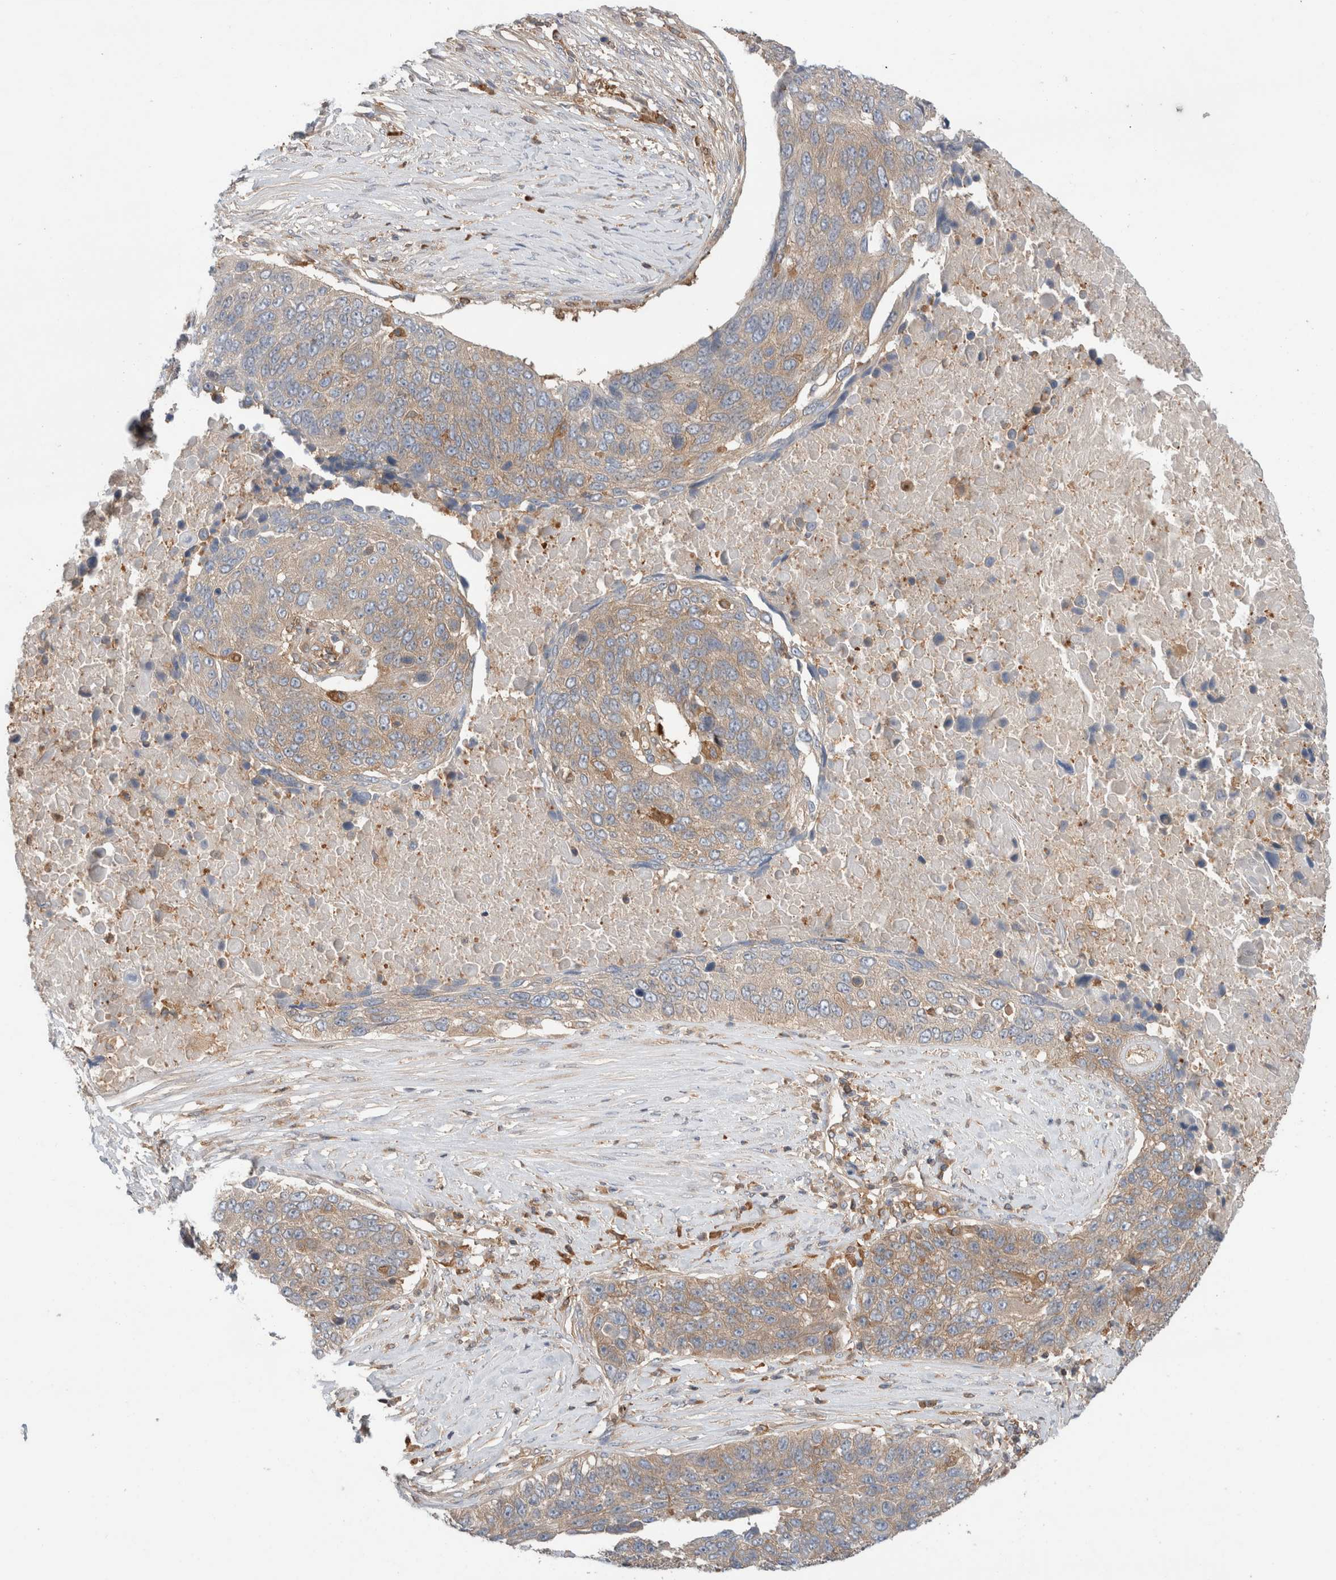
{"staining": {"intensity": "weak", "quantity": "25%-75%", "location": "cytoplasmic/membranous"}, "tissue": "lung cancer", "cell_type": "Tumor cells", "image_type": "cancer", "snomed": [{"axis": "morphology", "description": "Squamous cell carcinoma, NOS"}, {"axis": "topography", "description": "Lung"}], "caption": "The histopathology image shows a brown stain indicating the presence of a protein in the cytoplasmic/membranous of tumor cells in lung squamous cell carcinoma.", "gene": "KLHL14", "patient": {"sex": "male", "age": 66}}